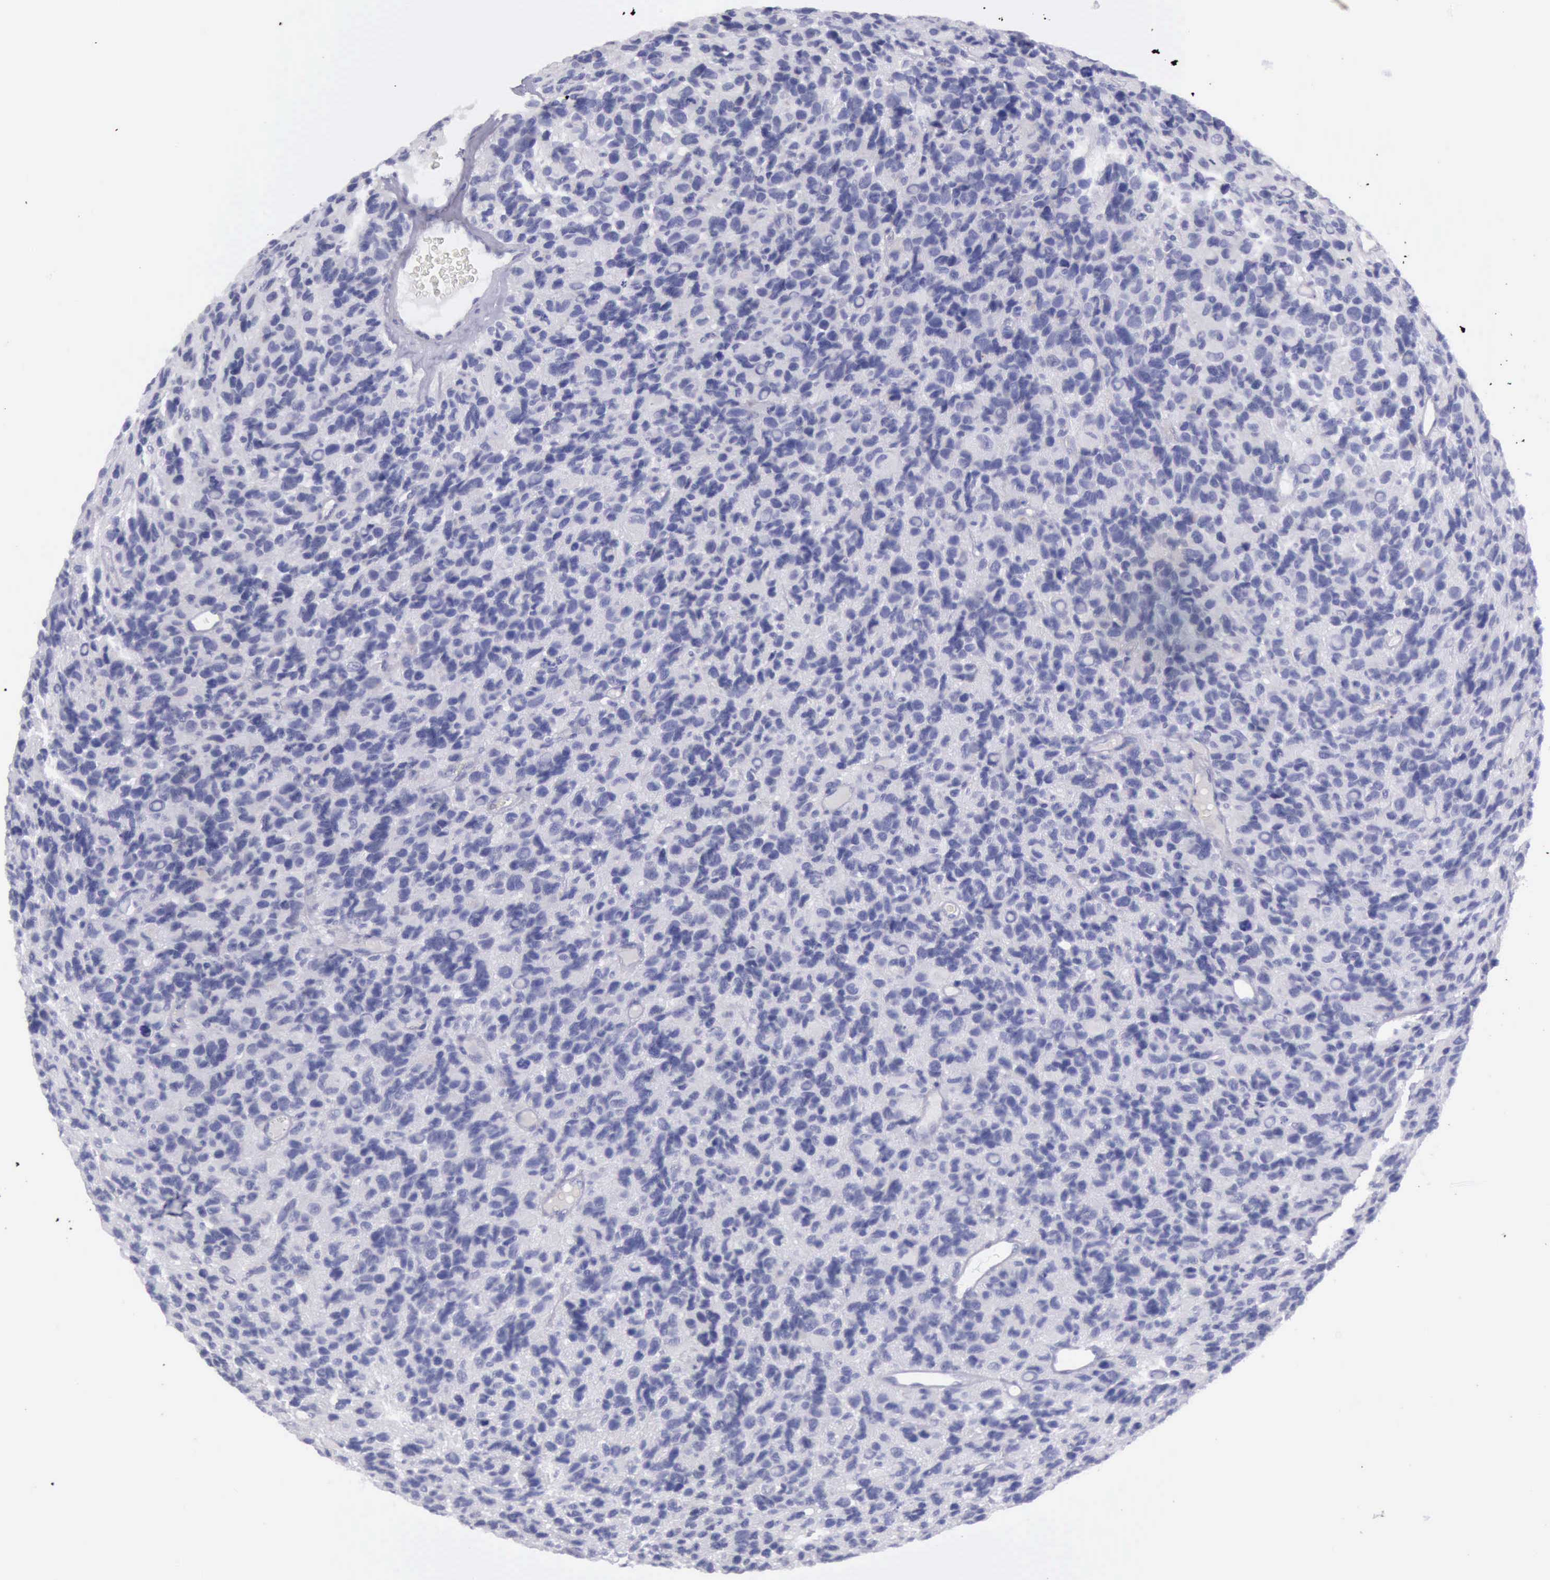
{"staining": {"intensity": "negative", "quantity": "none", "location": "none"}, "tissue": "glioma", "cell_type": "Tumor cells", "image_type": "cancer", "snomed": [{"axis": "morphology", "description": "Glioma, malignant, High grade"}, {"axis": "topography", "description": "Brain"}], "caption": "Tumor cells are negative for brown protein staining in glioma. (DAB immunohistochemistry, high magnification).", "gene": "AOC3", "patient": {"sex": "male", "age": 77}}